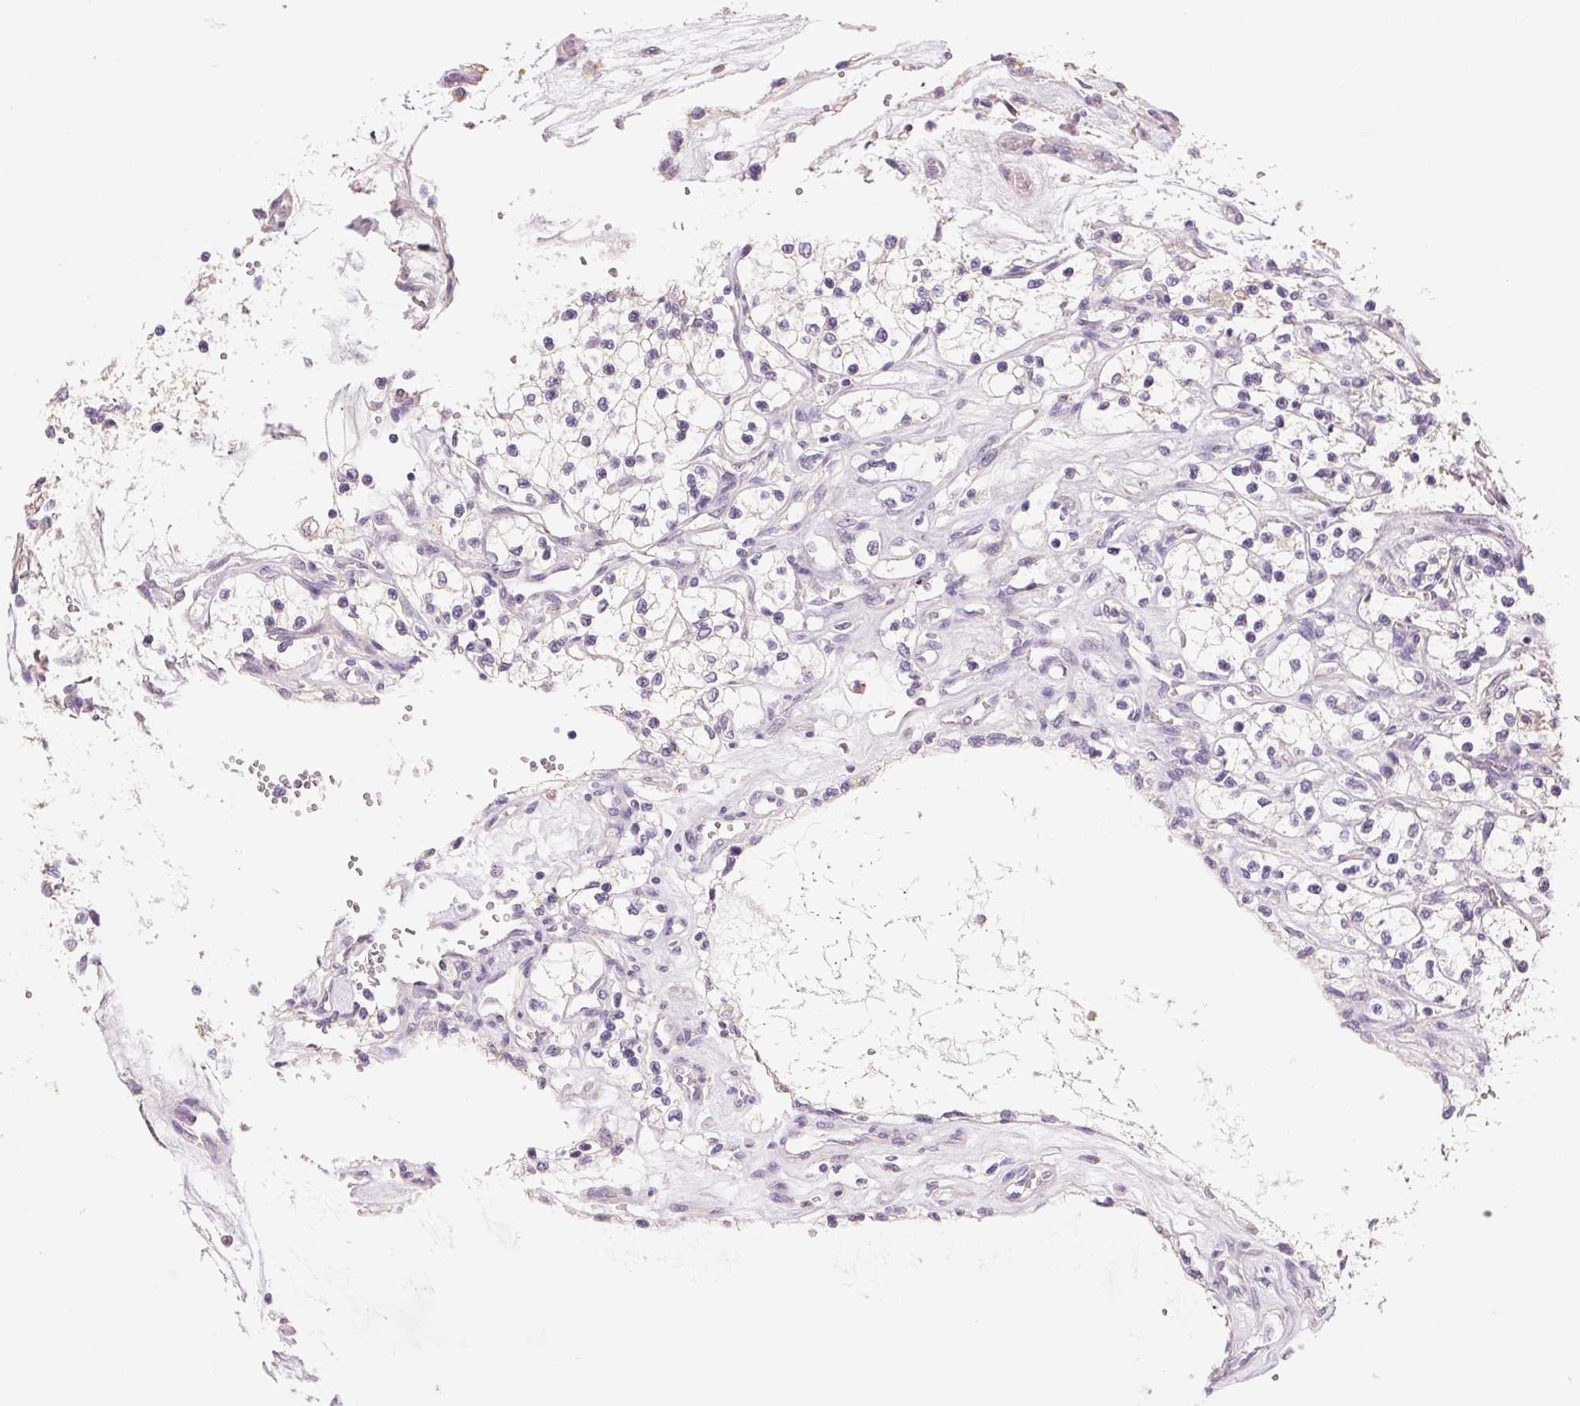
{"staining": {"intensity": "negative", "quantity": "none", "location": "none"}, "tissue": "renal cancer", "cell_type": "Tumor cells", "image_type": "cancer", "snomed": [{"axis": "morphology", "description": "Adenocarcinoma, NOS"}, {"axis": "topography", "description": "Kidney"}], "caption": "A histopathology image of renal cancer (adenocarcinoma) stained for a protein displays no brown staining in tumor cells.", "gene": "LYZL6", "patient": {"sex": "female", "age": 69}}